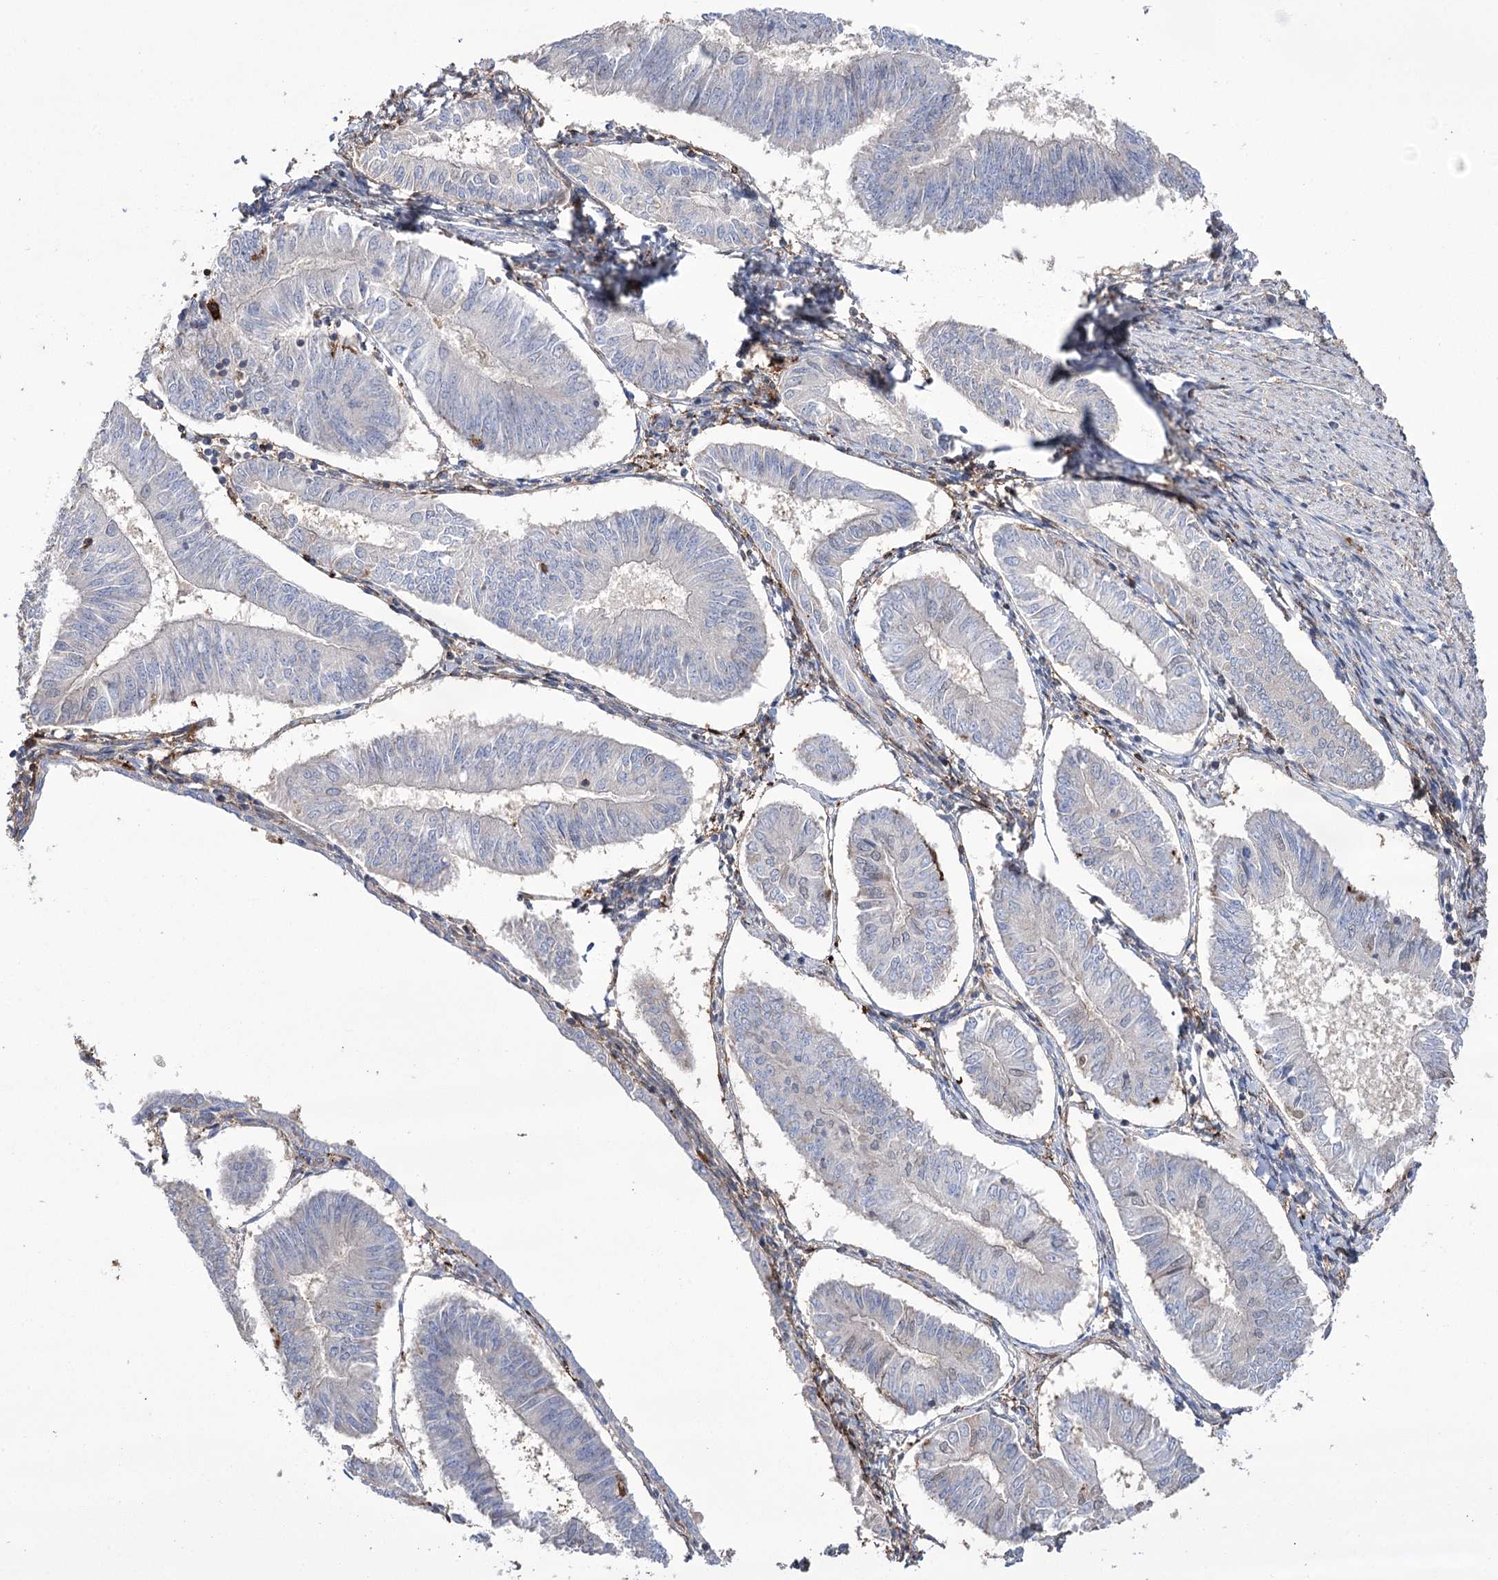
{"staining": {"intensity": "negative", "quantity": "none", "location": "none"}, "tissue": "endometrial cancer", "cell_type": "Tumor cells", "image_type": "cancer", "snomed": [{"axis": "morphology", "description": "Adenocarcinoma, NOS"}, {"axis": "topography", "description": "Endometrium"}], "caption": "Endometrial cancer (adenocarcinoma) stained for a protein using immunohistochemistry (IHC) reveals no staining tumor cells.", "gene": "ZNF622", "patient": {"sex": "female", "age": 58}}